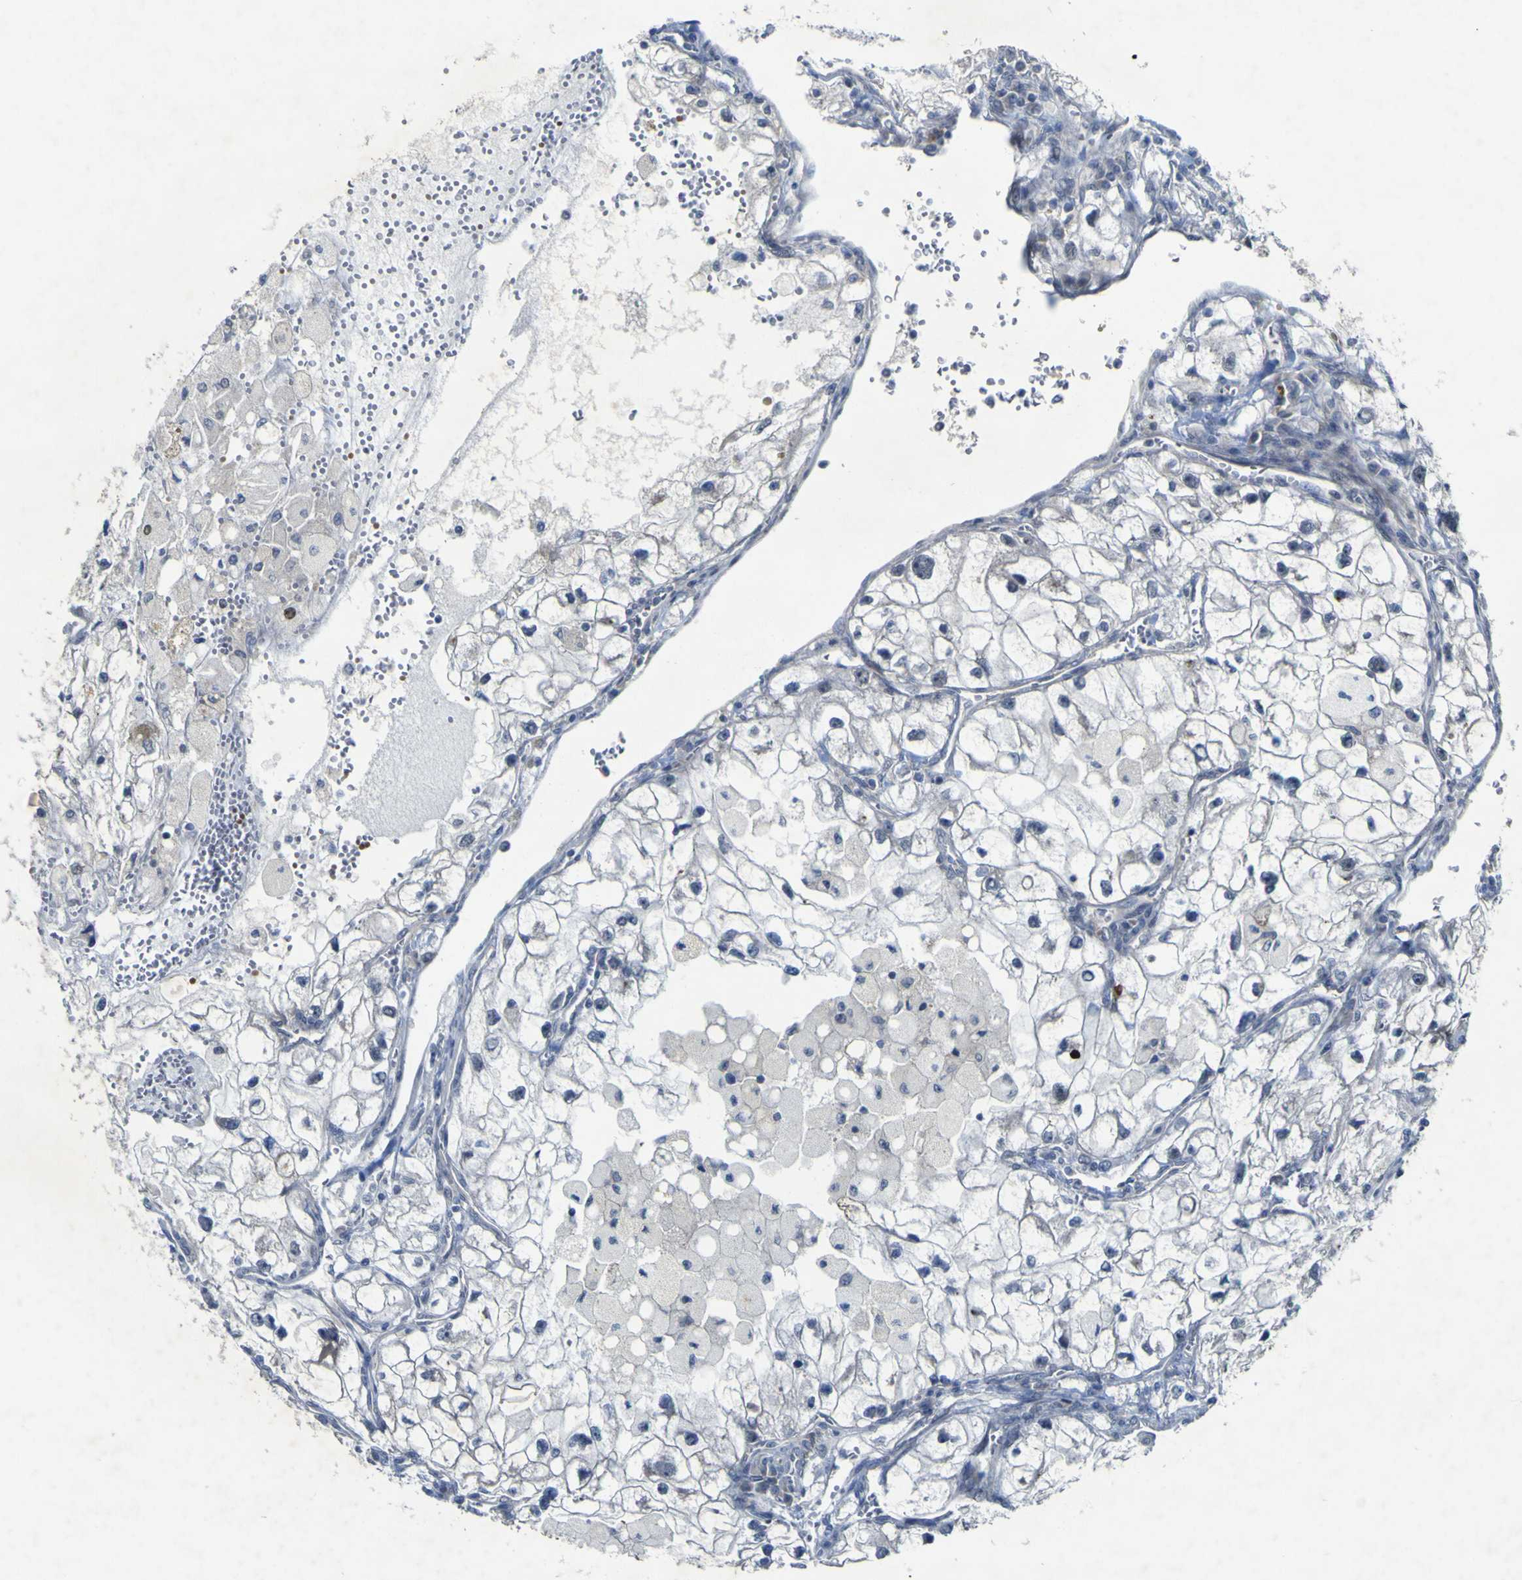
{"staining": {"intensity": "negative", "quantity": "none", "location": "none"}, "tissue": "renal cancer", "cell_type": "Tumor cells", "image_type": "cancer", "snomed": [{"axis": "morphology", "description": "Adenocarcinoma, NOS"}, {"axis": "topography", "description": "Kidney"}], "caption": "Renal cancer was stained to show a protein in brown. There is no significant positivity in tumor cells. Brightfield microscopy of IHC stained with DAB (3,3'-diaminobenzidine) (brown) and hematoxylin (blue), captured at high magnification.", "gene": "NAV1", "patient": {"sex": "female", "age": 70}}